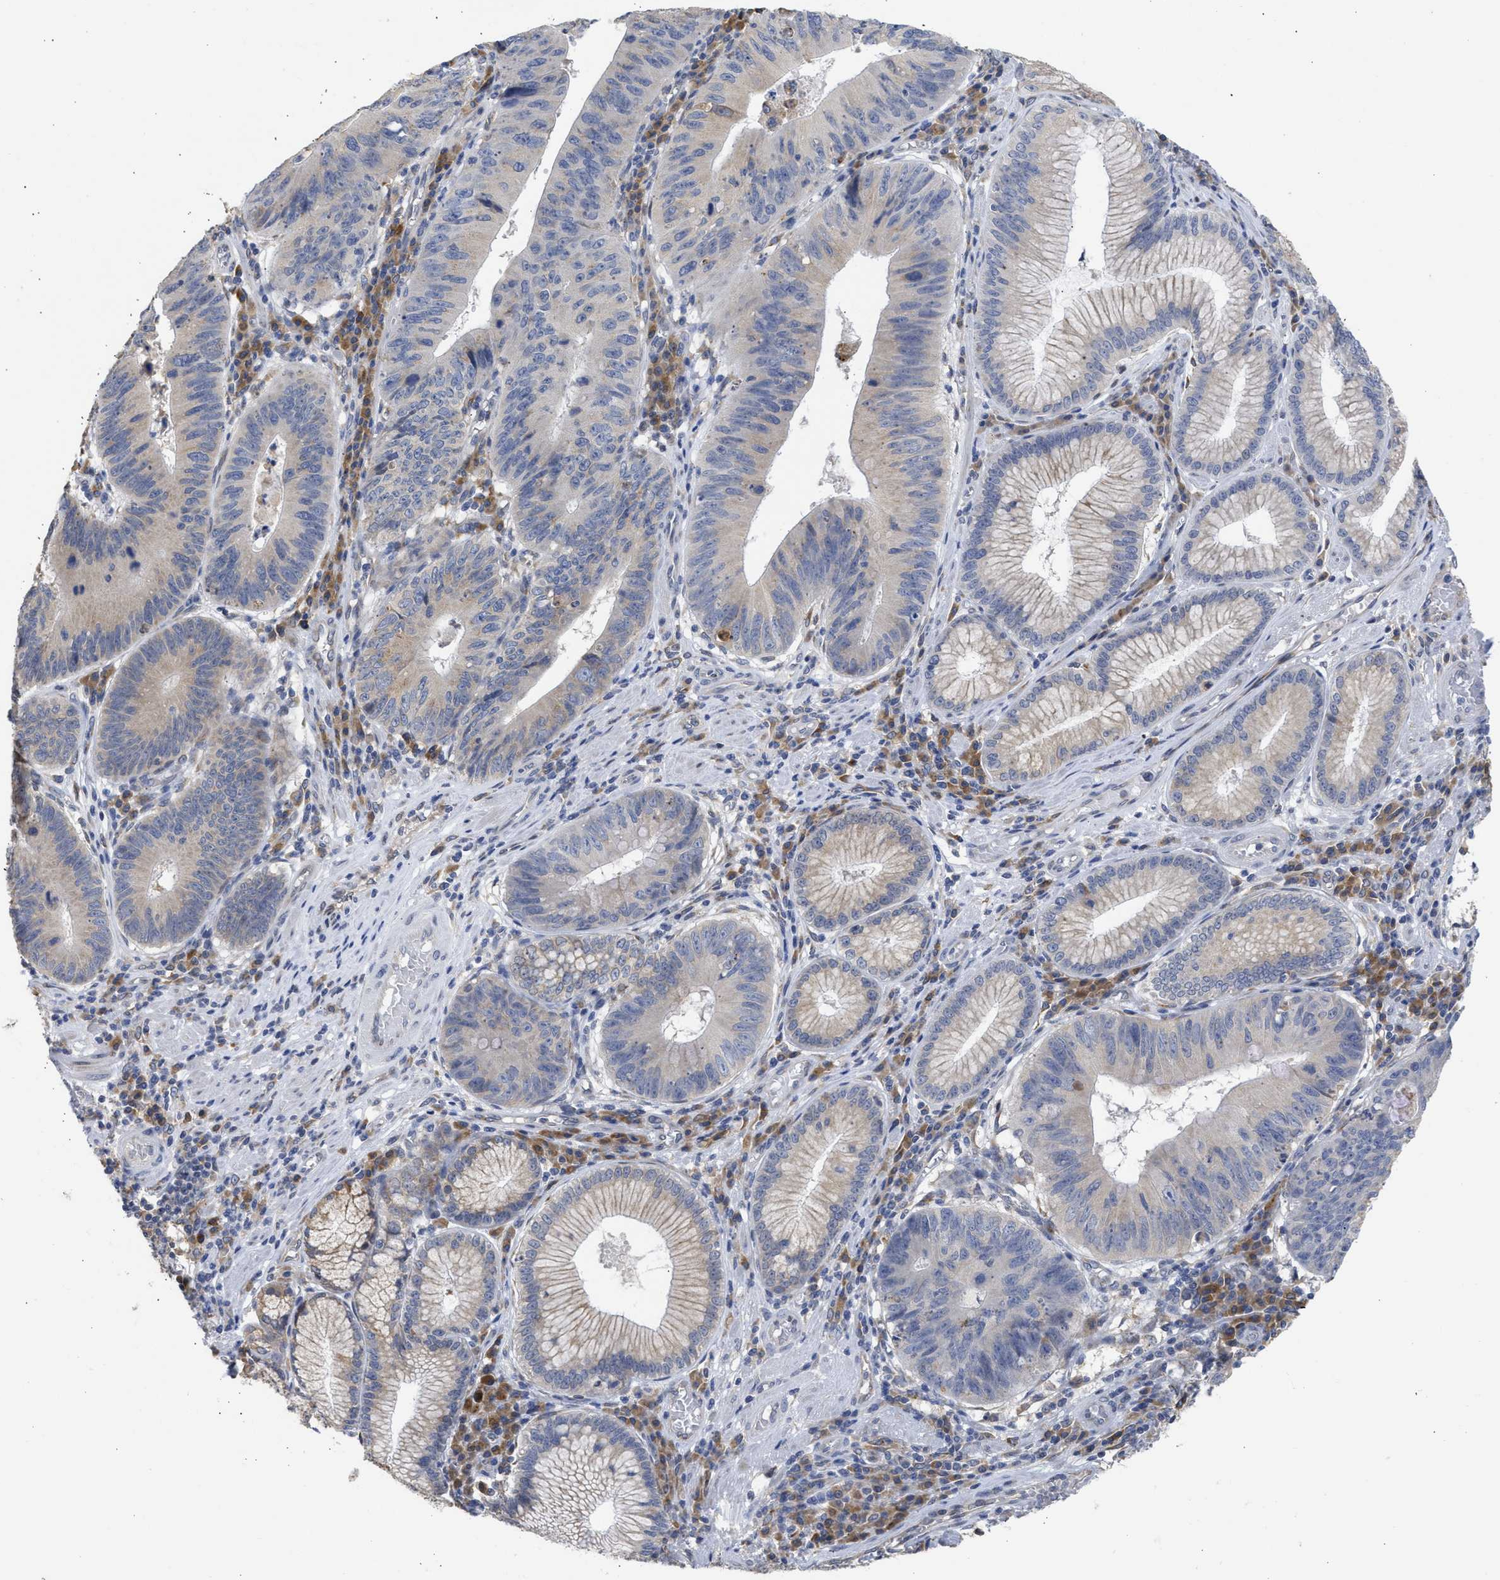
{"staining": {"intensity": "weak", "quantity": "<25%", "location": "cytoplasmic/membranous"}, "tissue": "stomach cancer", "cell_type": "Tumor cells", "image_type": "cancer", "snomed": [{"axis": "morphology", "description": "Adenocarcinoma, NOS"}, {"axis": "topography", "description": "Stomach"}], "caption": "High magnification brightfield microscopy of stomach cancer stained with DAB (brown) and counterstained with hematoxylin (blue): tumor cells show no significant expression. (Brightfield microscopy of DAB (3,3'-diaminobenzidine) IHC at high magnification).", "gene": "TMED1", "patient": {"sex": "male", "age": 59}}